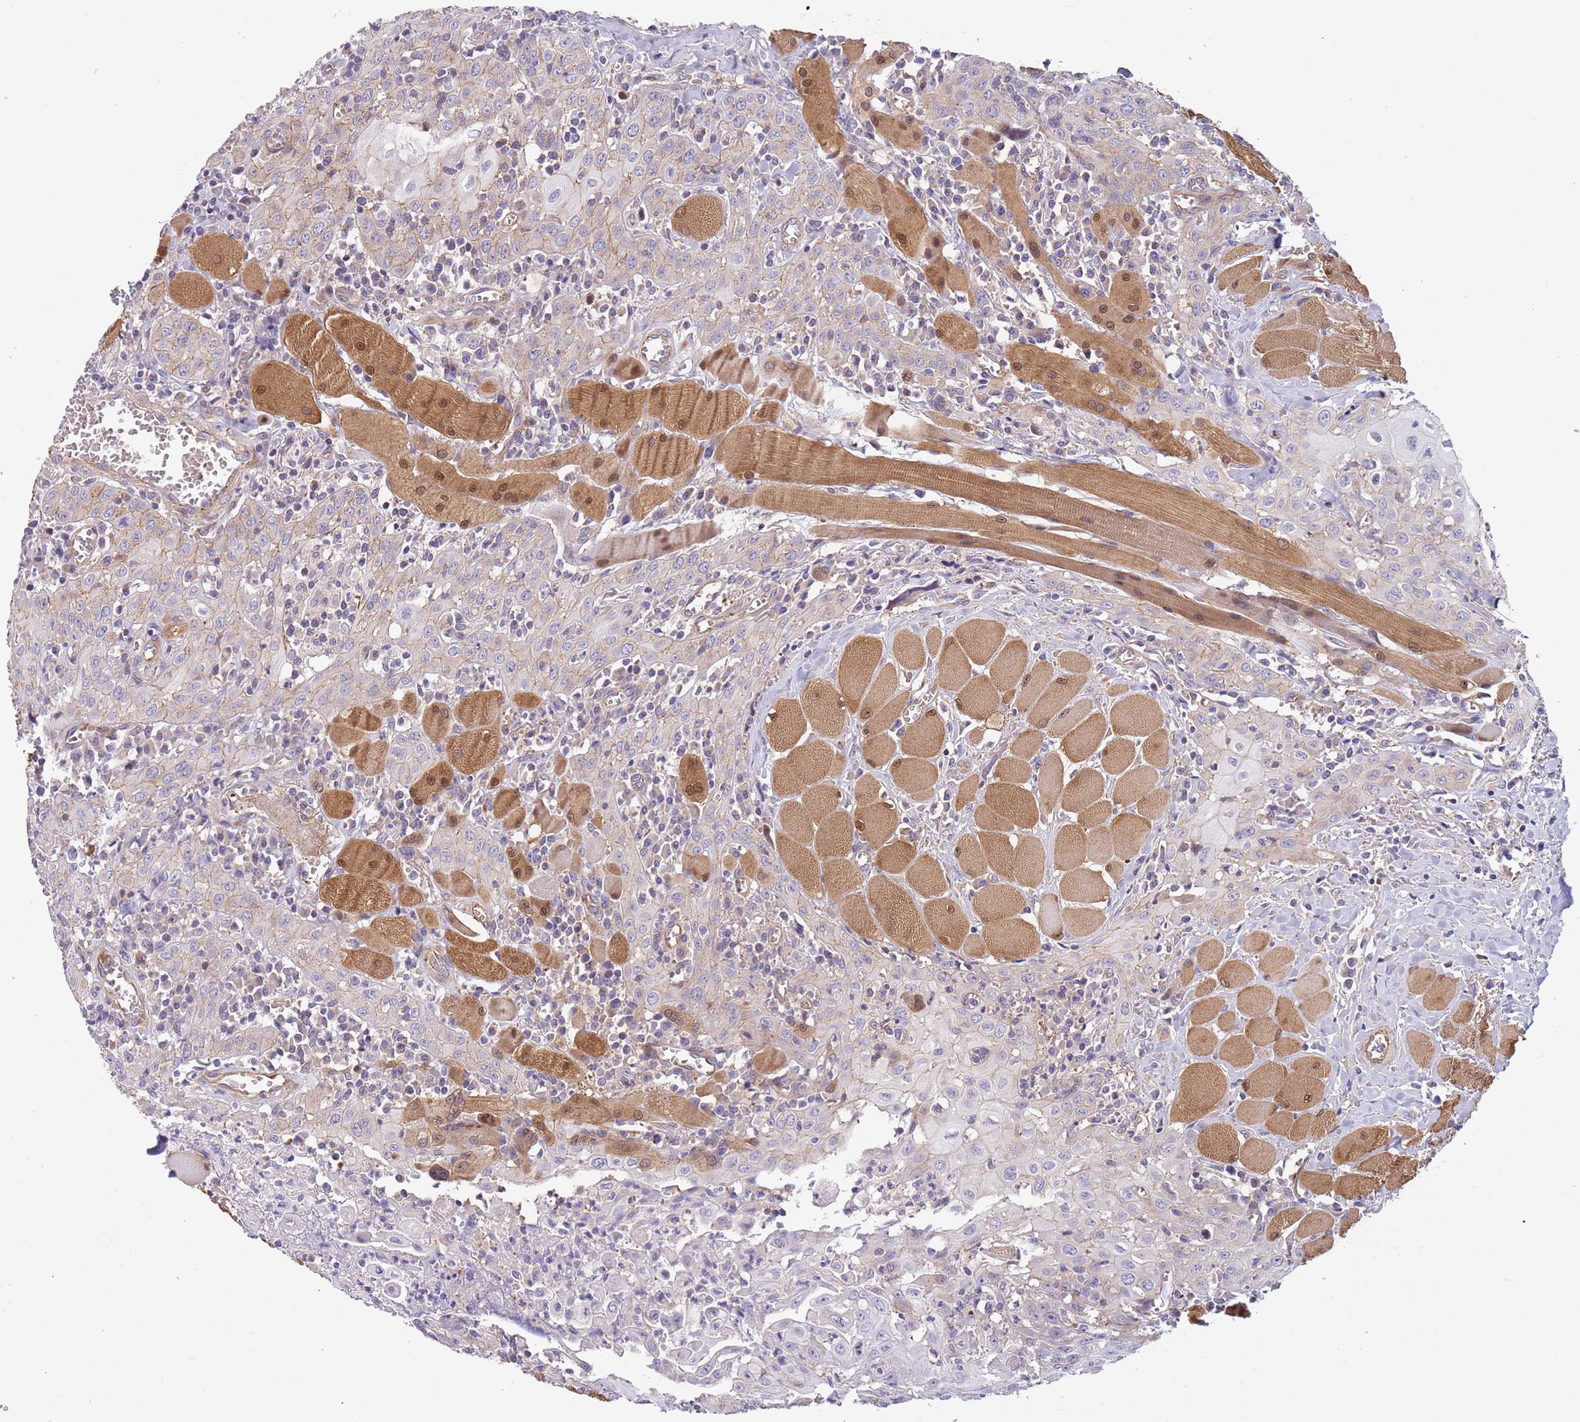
{"staining": {"intensity": "weak", "quantity": "<25%", "location": "cytoplasmic/membranous"}, "tissue": "head and neck cancer", "cell_type": "Tumor cells", "image_type": "cancer", "snomed": [{"axis": "morphology", "description": "Squamous cell carcinoma, NOS"}, {"axis": "topography", "description": "Oral tissue"}, {"axis": "topography", "description": "Head-Neck"}], "caption": "This is an IHC micrograph of human head and neck squamous cell carcinoma. There is no positivity in tumor cells.", "gene": "ITGB6", "patient": {"sex": "female", "age": 70}}